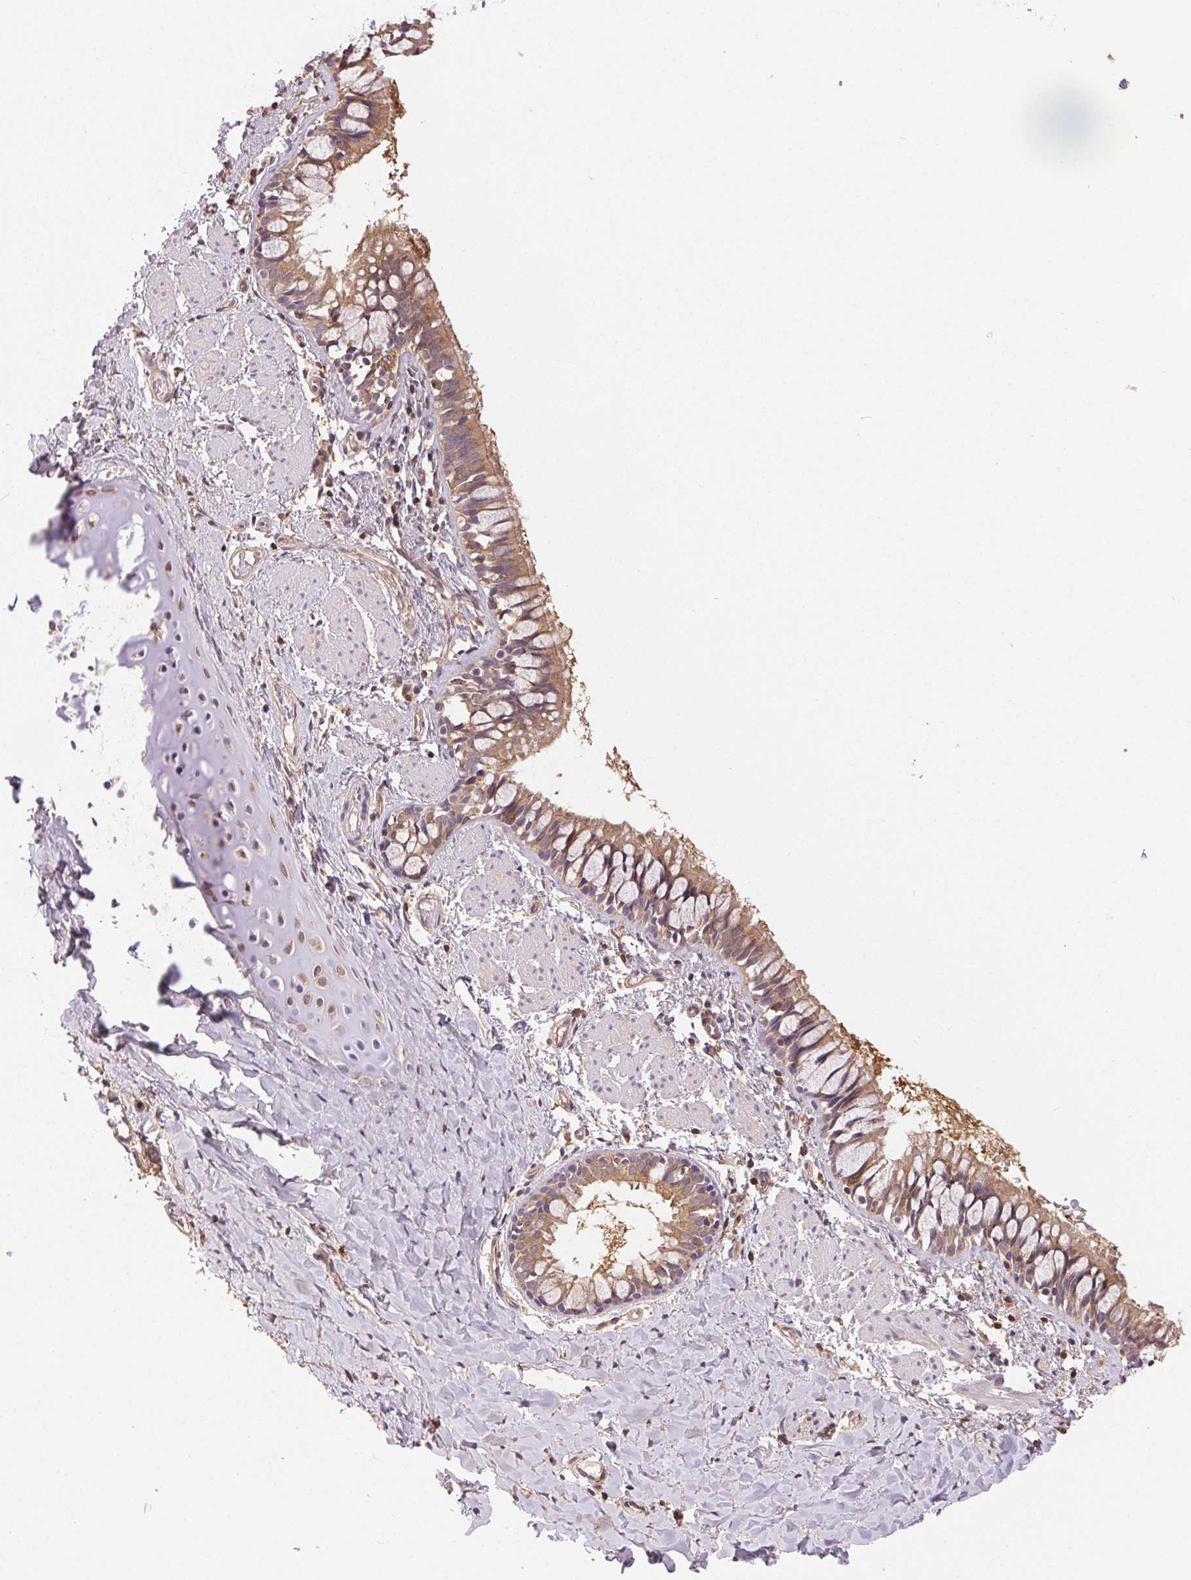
{"staining": {"intensity": "moderate", "quantity": ">75%", "location": "cytoplasmic/membranous"}, "tissue": "bronchus", "cell_type": "Respiratory epithelial cells", "image_type": "normal", "snomed": [{"axis": "morphology", "description": "Normal tissue, NOS"}, {"axis": "topography", "description": "Bronchus"}], "caption": "The histopathology image reveals a brown stain indicating the presence of a protein in the cytoplasmic/membranous of respiratory epithelial cells in bronchus. The staining was performed using DAB to visualize the protein expression in brown, while the nuclei were stained in blue with hematoxylin (Magnification: 20x).", "gene": "GDI1", "patient": {"sex": "male", "age": 1}}